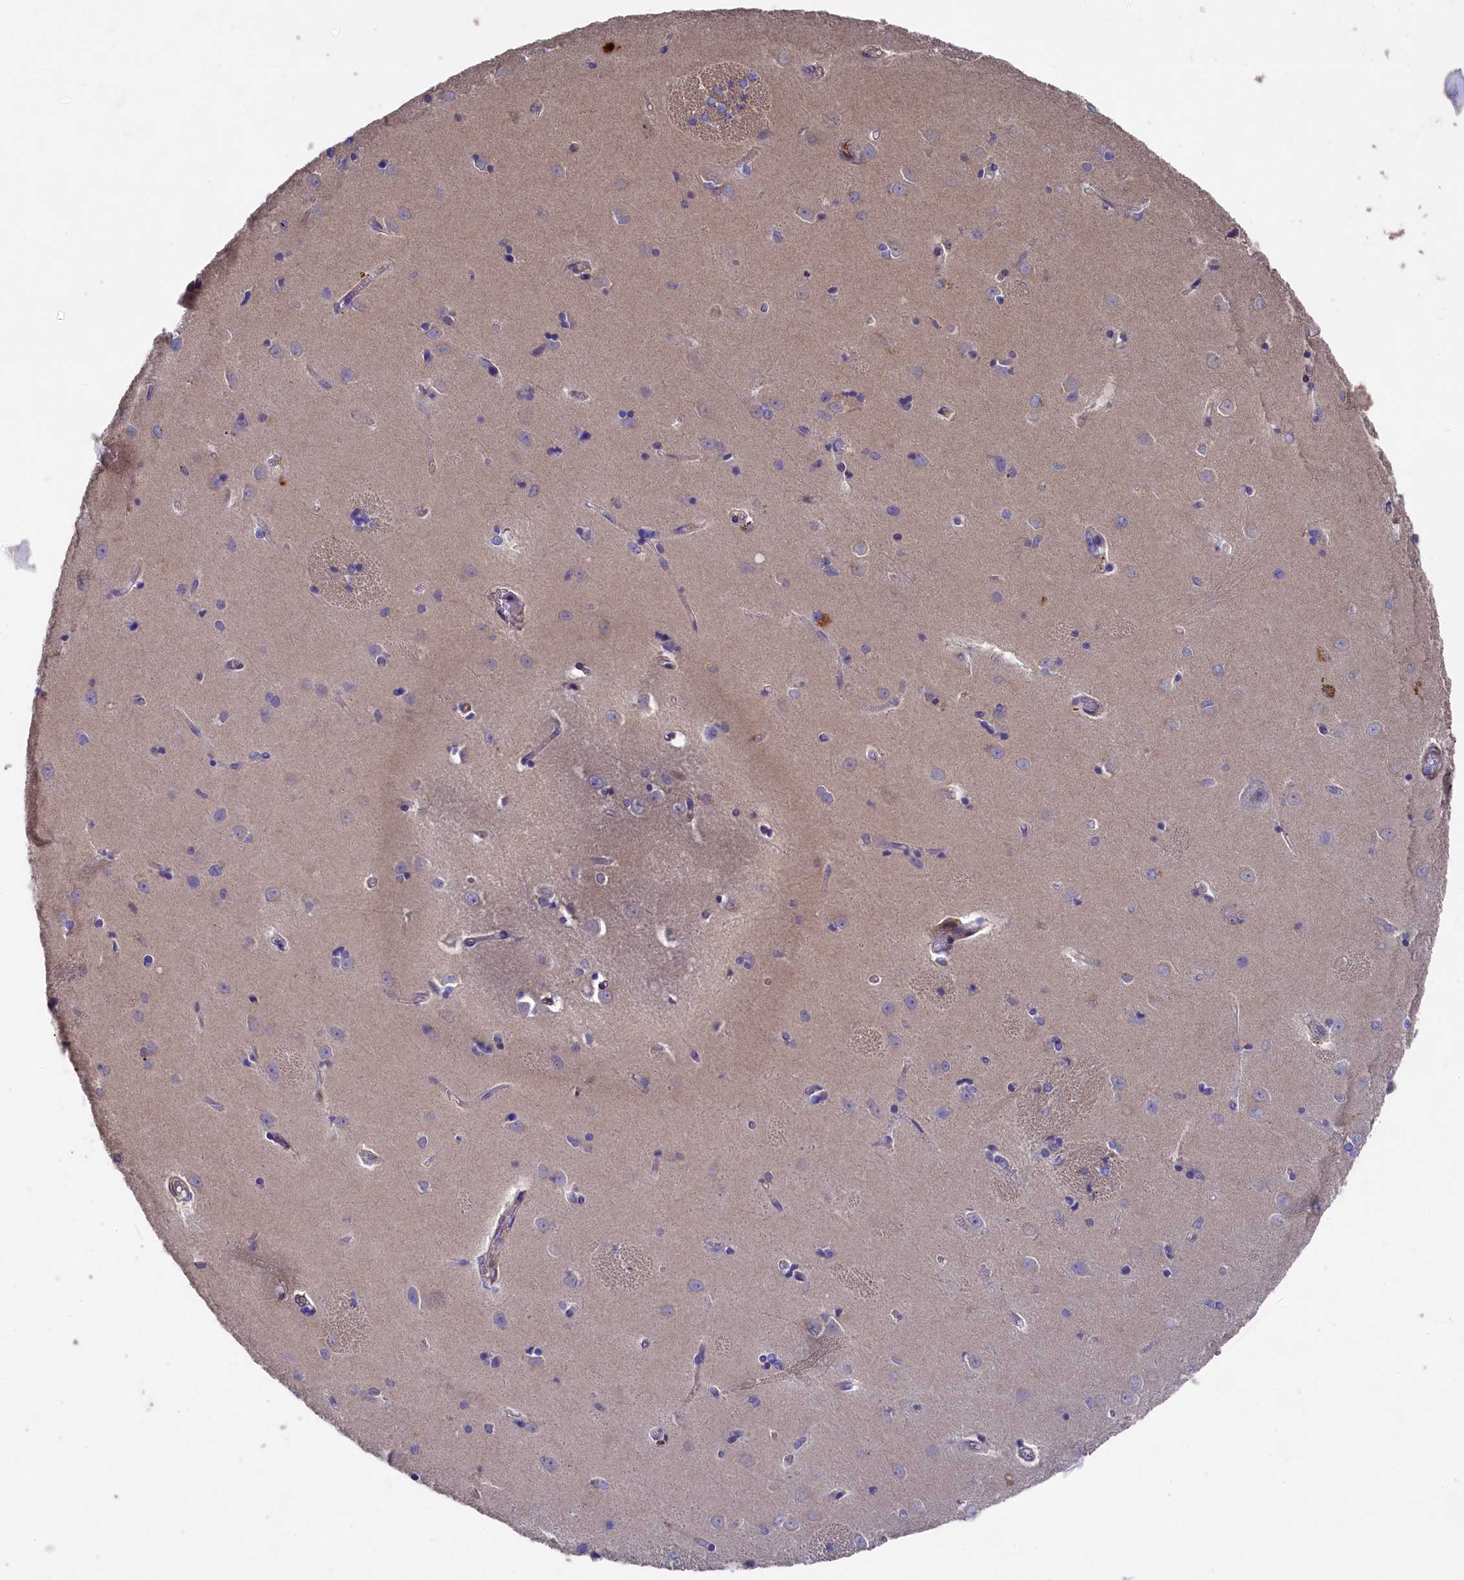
{"staining": {"intensity": "negative", "quantity": "none", "location": "none"}, "tissue": "caudate", "cell_type": "Glial cells", "image_type": "normal", "snomed": [{"axis": "morphology", "description": "Normal tissue, NOS"}, {"axis": "topography", "description": "Lateral ventricle wall"}], "caption": "This image is of unremarkable caudate stained with immunohistochemistry to label a protein in brown with the nuclei are counter-stained blue. There is no staining in glial cells.", "gene": "RAPSN", "patient": {"sex": "male", "age": 37}}